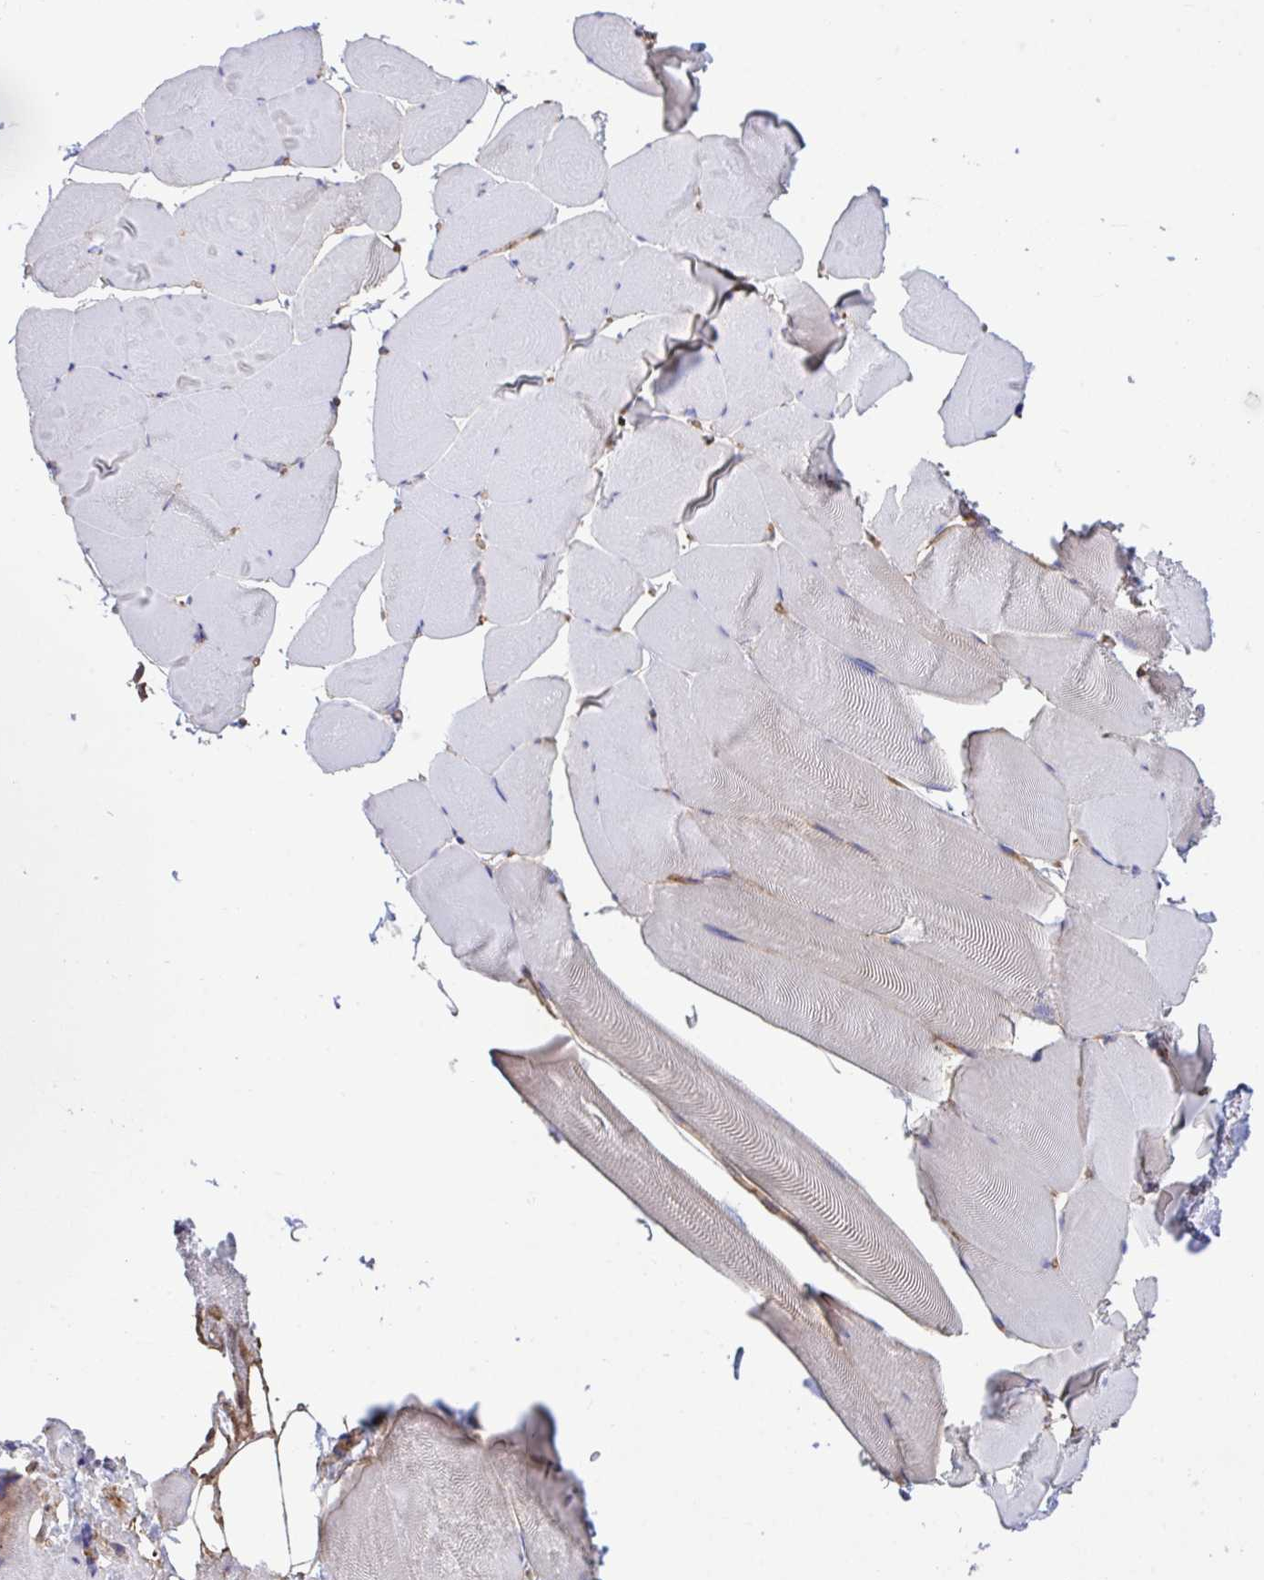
{"staining": {"intensity": "negative", "quantity": "none", "location": "none"}, "tissue": "skeletal muscle", "cell_type": "Myocytes", "image_type": "normal", "snomed": [{"axis": "morphology", "description": "Normal tissue, NOS"}, {"axis": "topography", "description": "Skeletal muscle"}], "caption": "Skeletal muscle stained for a protein using immunohistochemistry displays no positivity myocytes.", "gene": "C4orf36", "patient": {"sex": "female", "age": 64}}